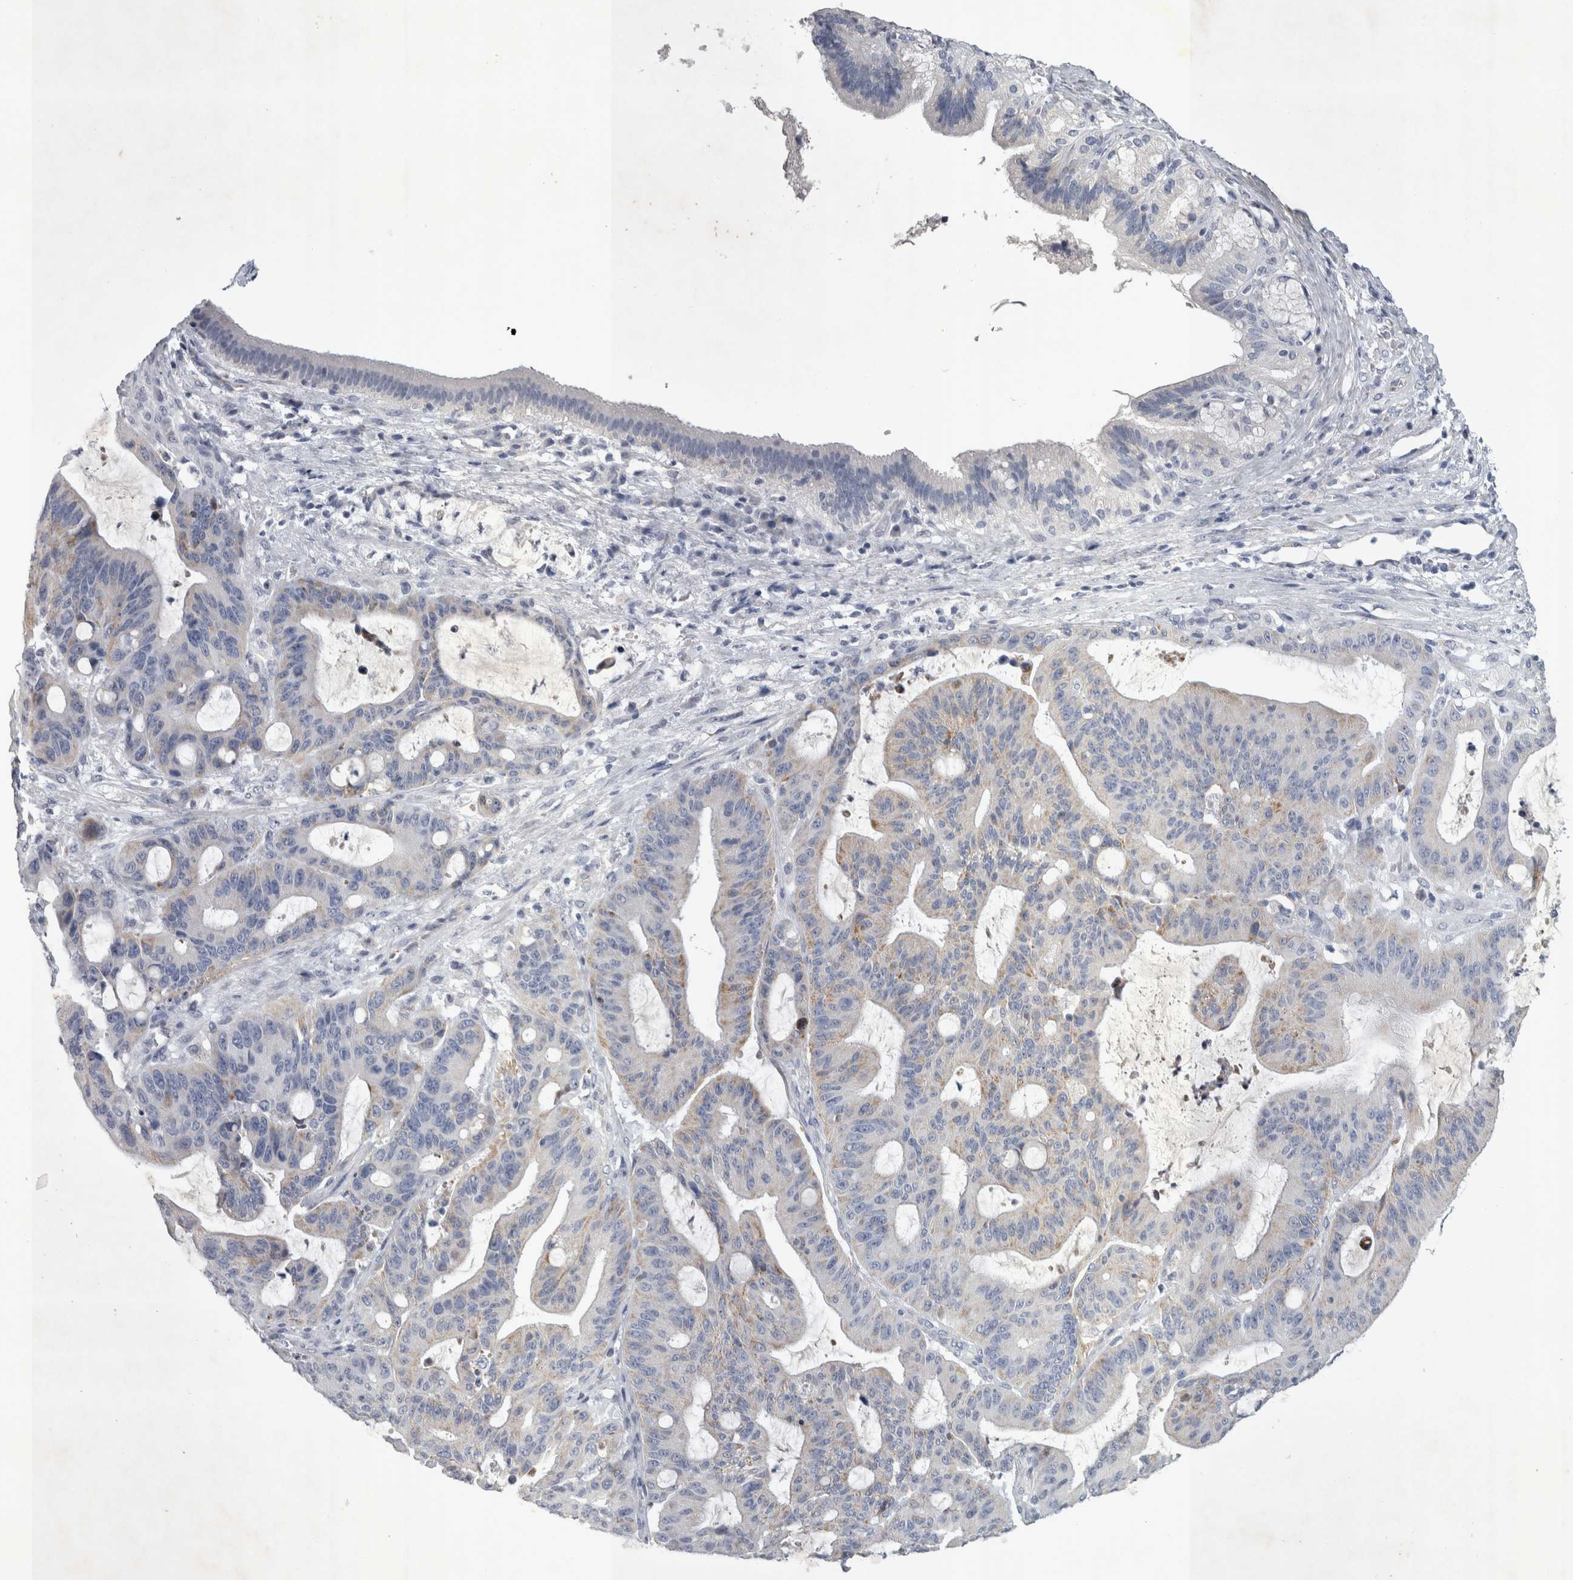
{"staining": {"intensity": "weak", "quantity": "<25%", "location": "cytoplasmic/membranous"}, "tissue": "liver cancer", "cell_type": "Tumor cells", "image_type": "cancer", "snomed": [{"axis": "morphology", "description": "Normal tissue, NOS"}, {"axis": "morphology", "description": "Cholangiocarcinoma"}, {"axis": "topography", "description": "Liver"}, {"axis": "topography", "description": "Peripheral nerve tissue"}], "caption": "This is an IHC image of liver cancer (cholangiocarcinoma). There is no expression in tumor cells.", "gene": "FXYD7", "patient": {"sex": "female", "age": 73}}